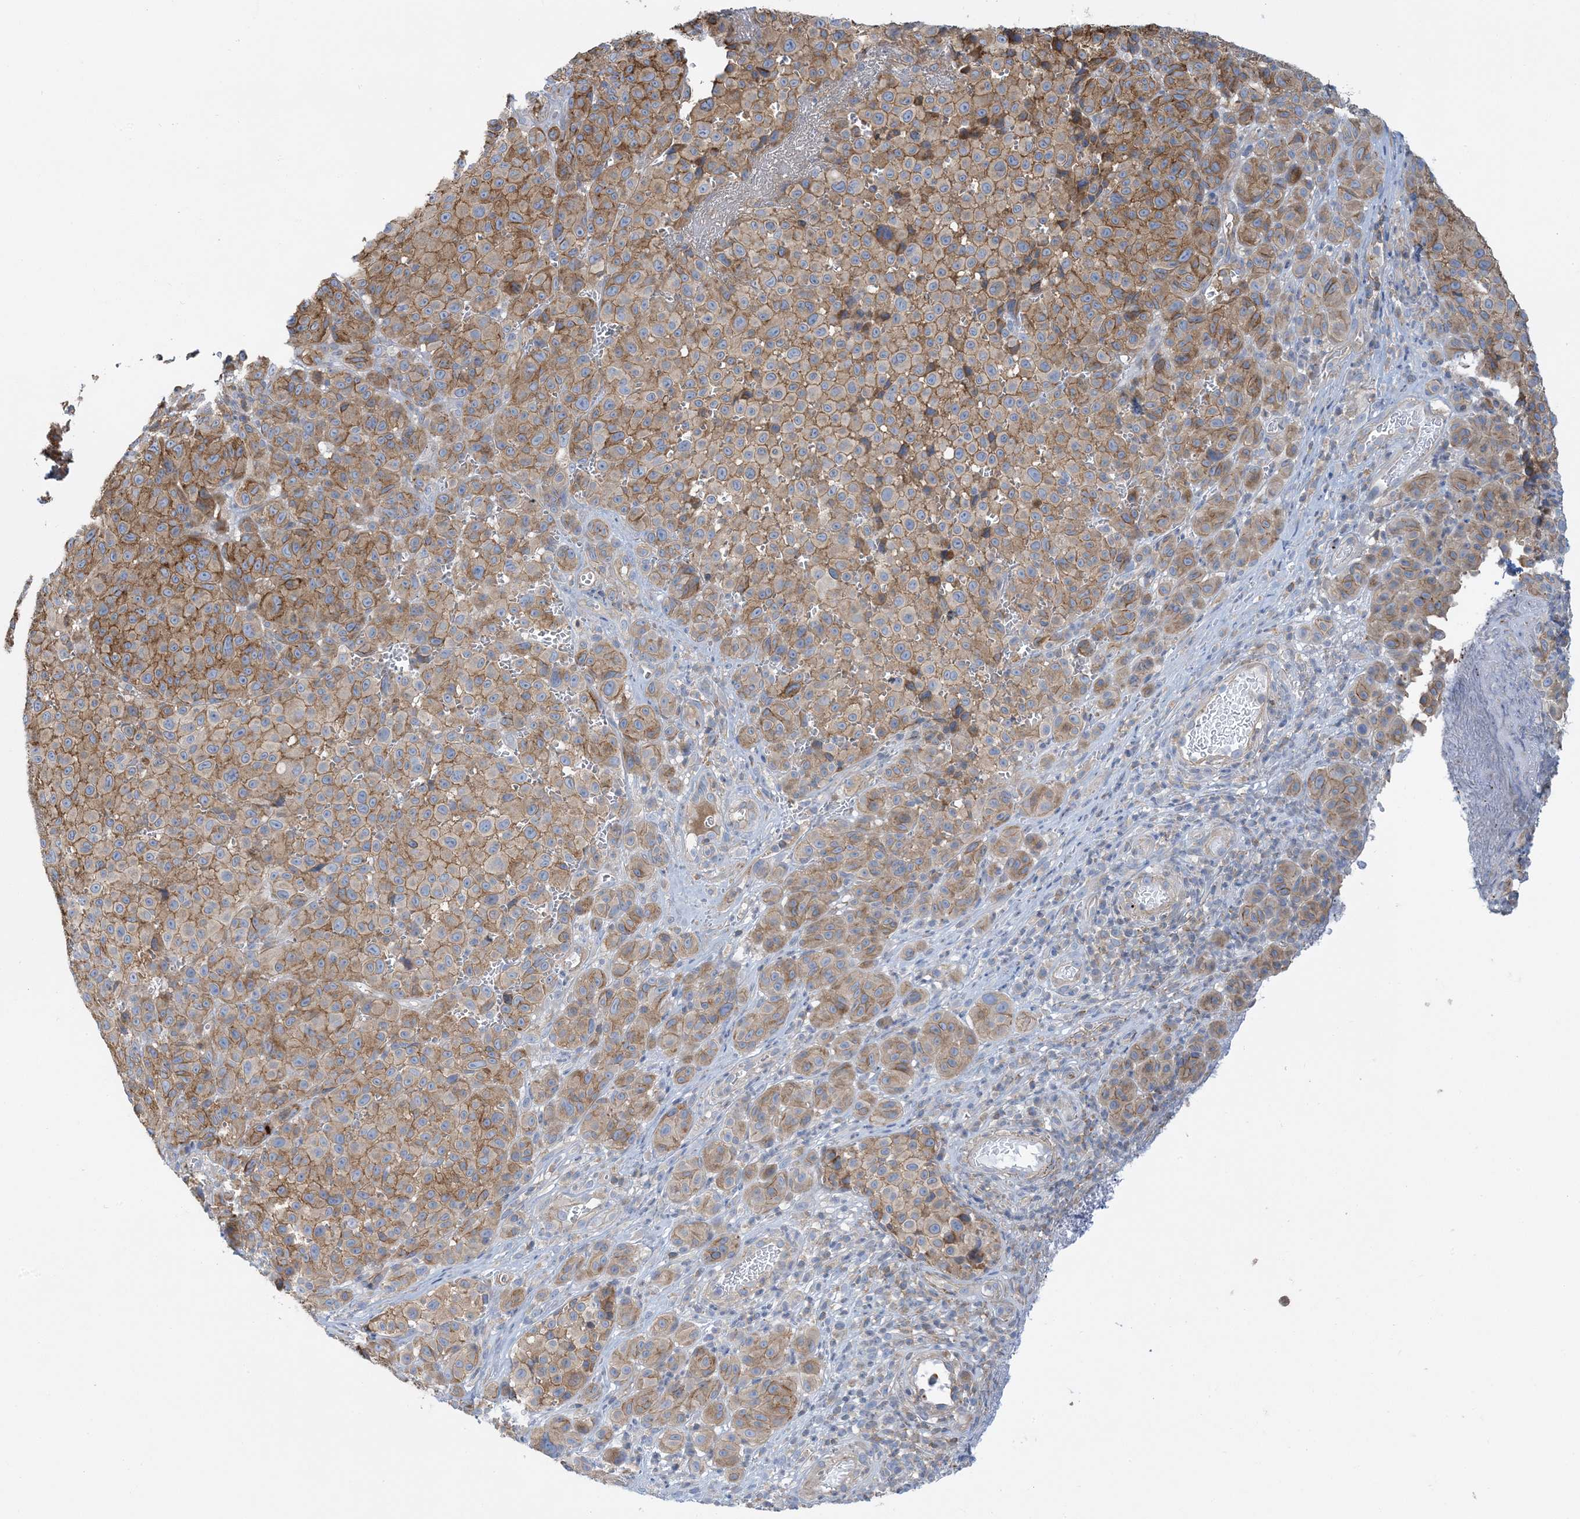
{"staining": {"intensity": "moderate", "quantity": ">75%", "location": "cytoplasmic/membranous"}, "tissue": "melanoma", "cell_type": "Tumor cells", "image_type": "cancer", "snomed": [{"axis": "morphology", "description": "Malignant melanoma, NOS"}, {"axis": "topography", "description": "Skin"}], "caption": "About >75% of tumor cells in human melanoma show moderate cytoplasmic/membranous protein positivity as visualized by brown immunohistochemical staining.", "gene": "CALHM5", "patient": {"sex": "male", "age": 73}}